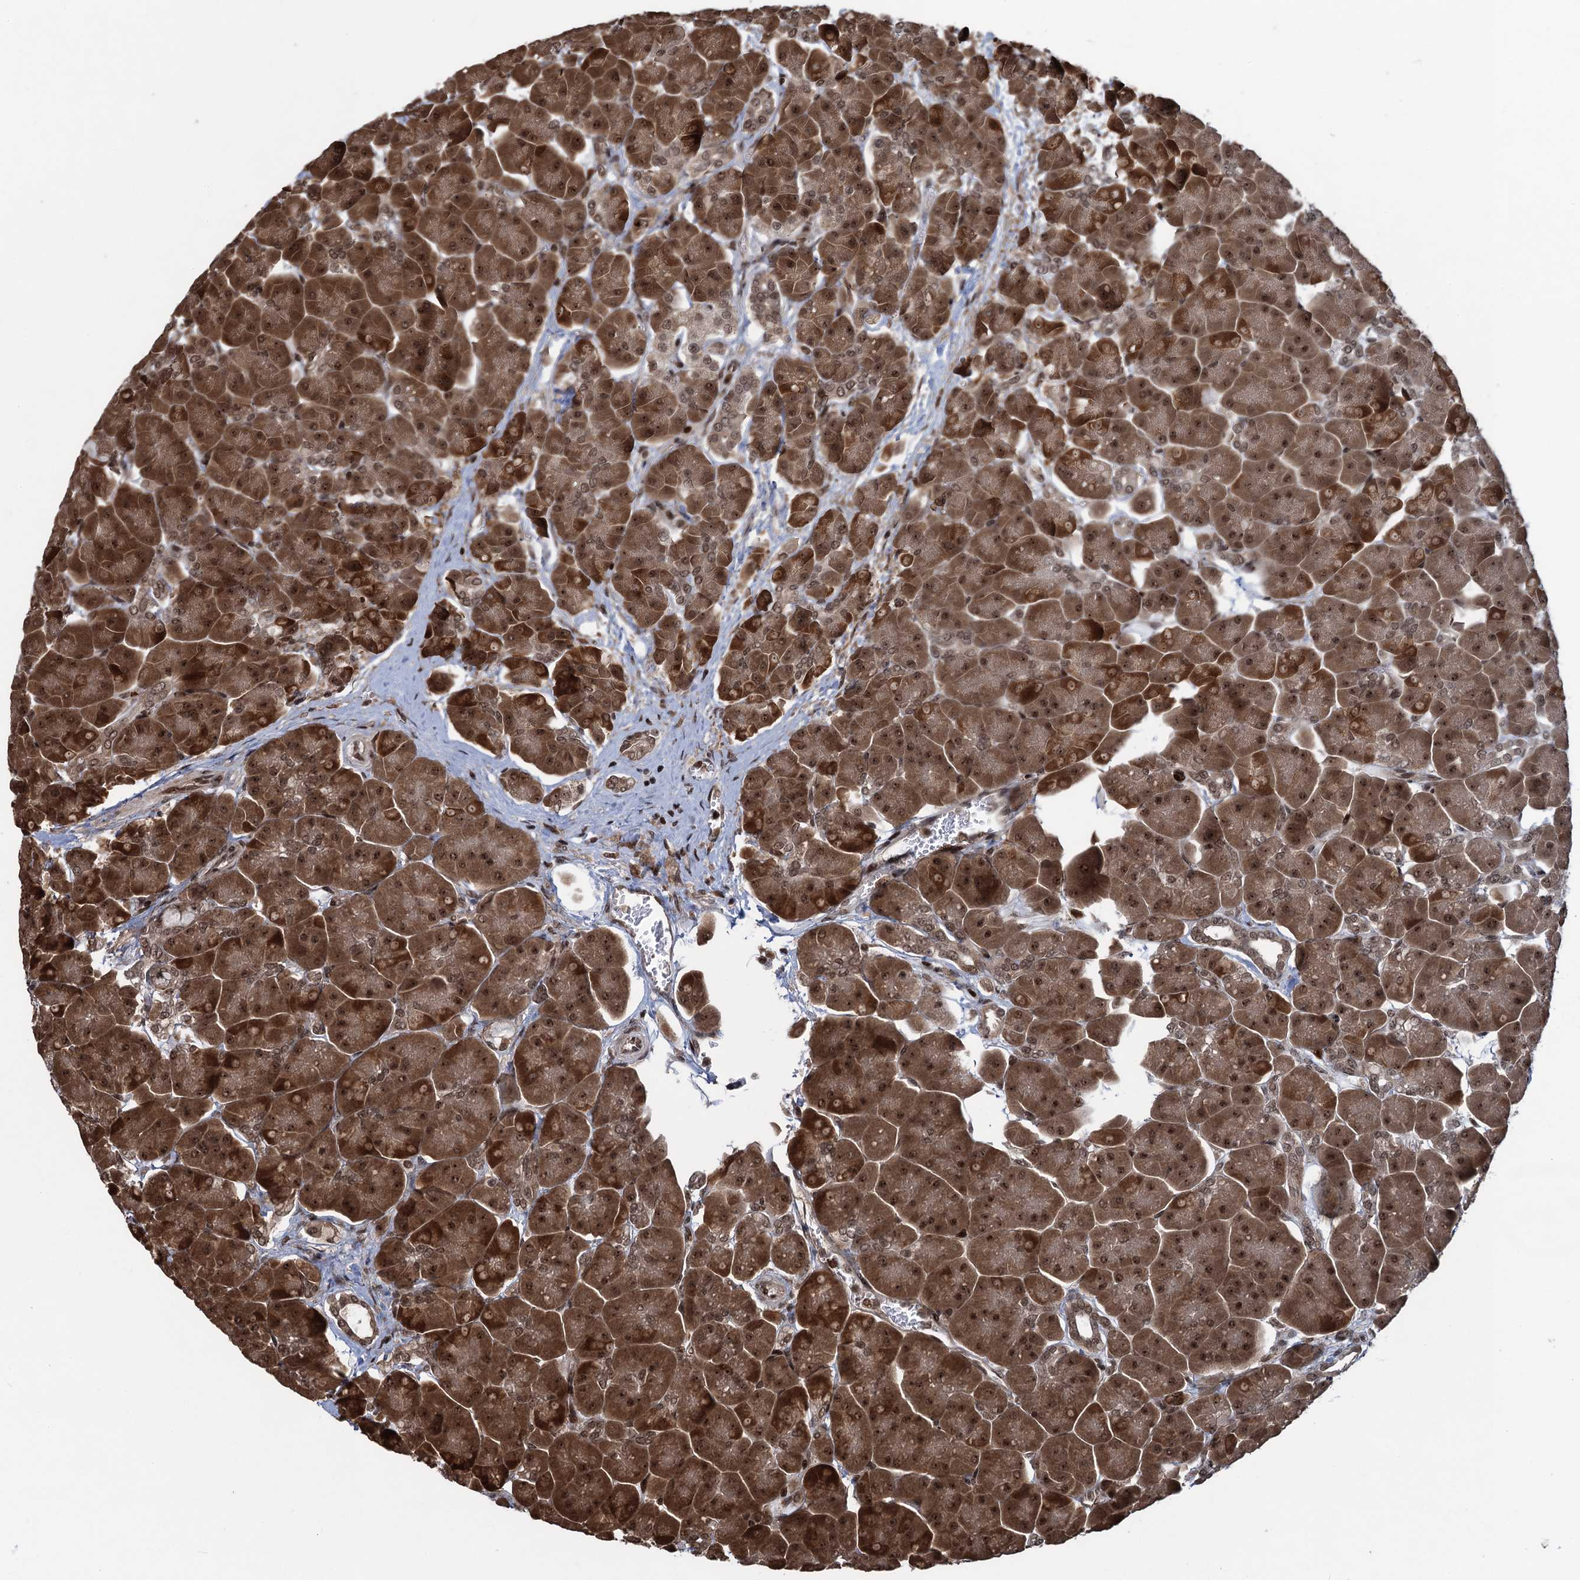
{"staining": {"intensity": "strong", "quantity": ">75%", "location": "cytoplasmic/membranous,nuclear"}, "tissue": "pancreas", "cell_type": "Exocrine glandular cells", "image_type": "normal", "snomed": [{"axis": "morphology", "description": "Normal tissue, NOS"}, {"axis": "topography", "description": "Pancreas"}], "caption": "This photomicrograph displays IHC staining of benign pancreas, with high strong cytoplasmic/membranous,nuclear expression in approximately >75% of exocrine glandular cells.", "gene": "ZNF169", "patient": {"sex": "male", "age": 66}}